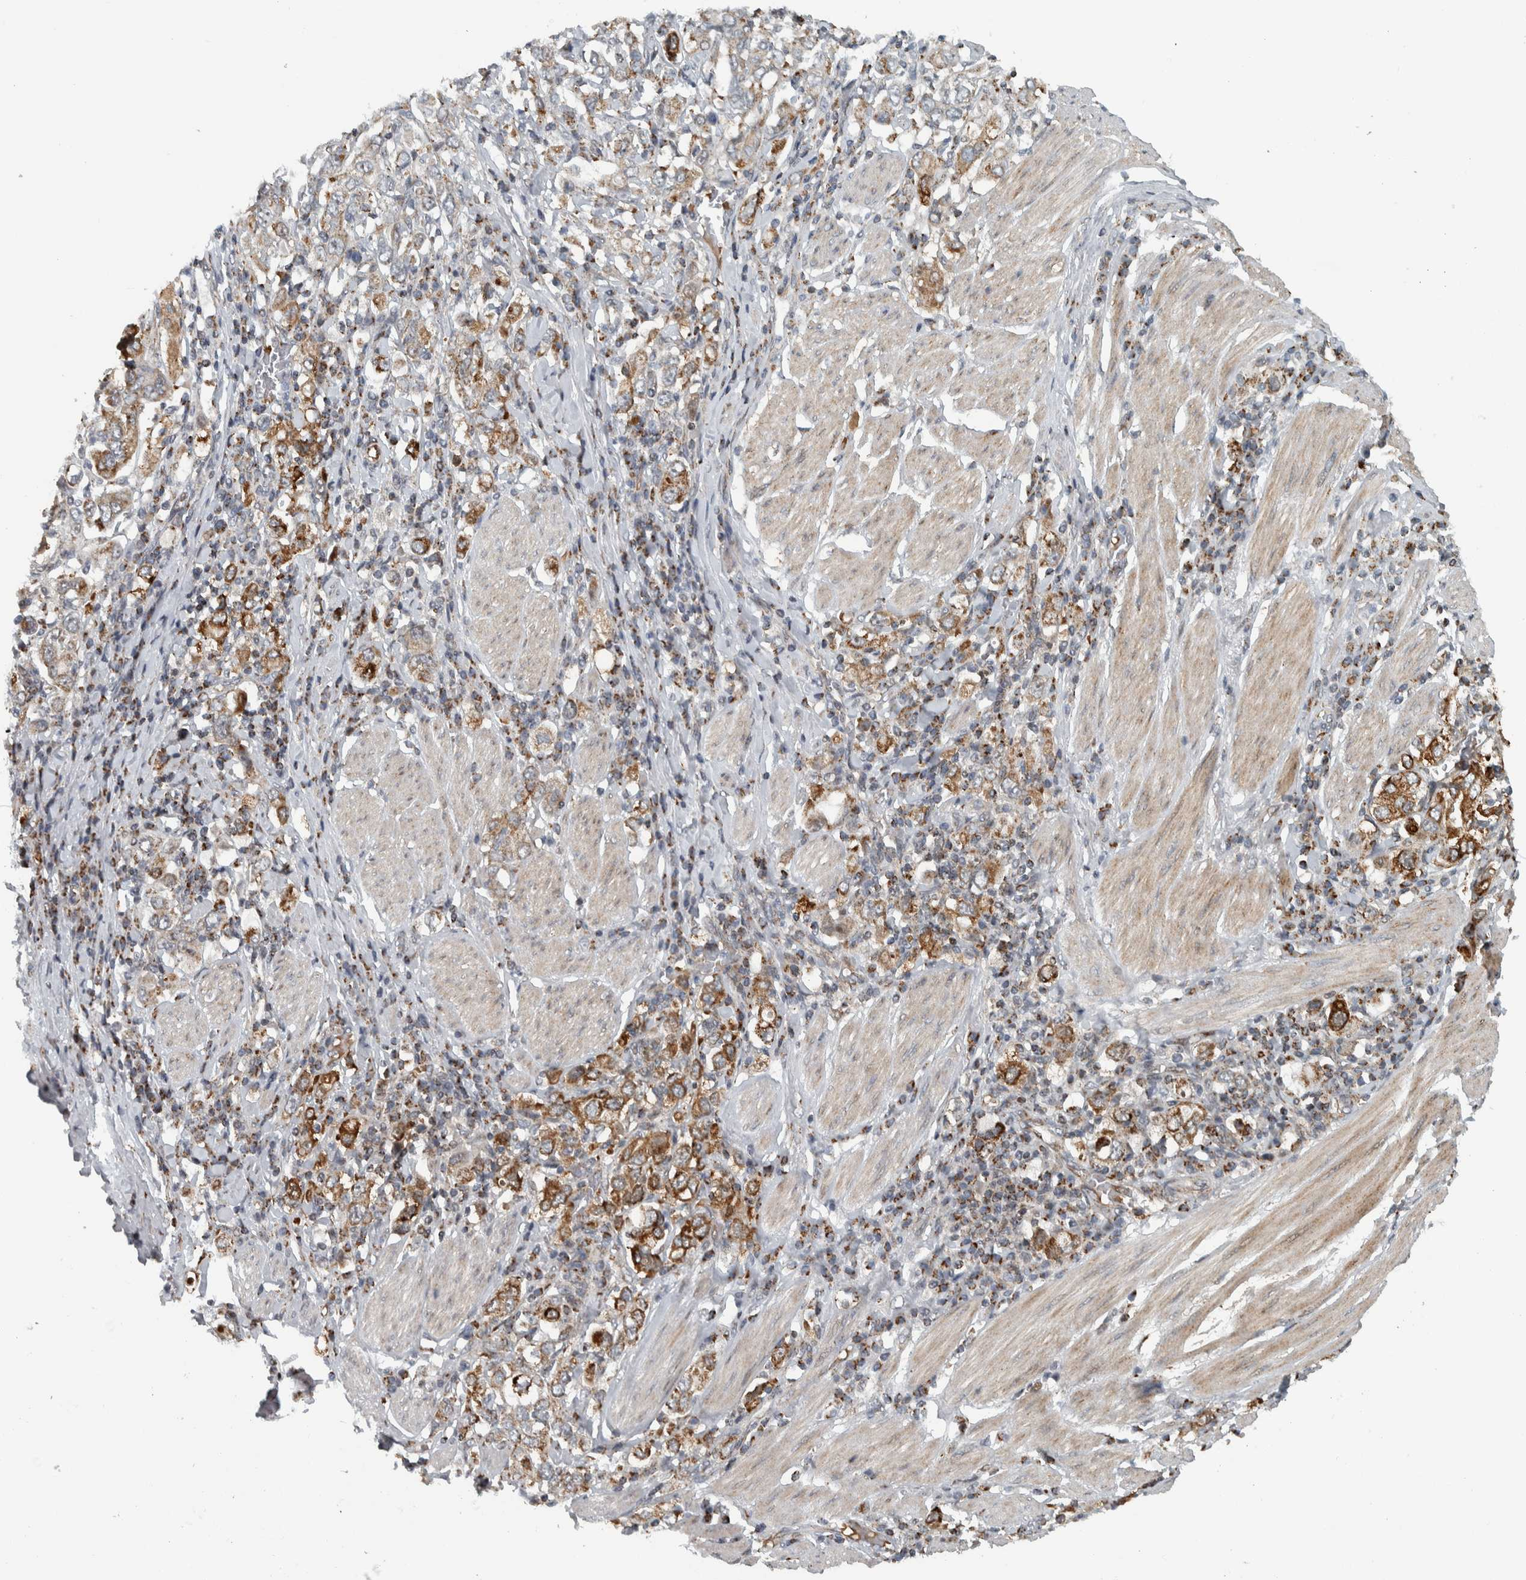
{"staining": {"intensity": "moderate", "quantity": ">75%", "location": "cytoplasmic/membranous"}, "tissue": "stomach cancer", "cell_type": "Tumor cells", "image_type": "cancer", "snomed": [{"axis": "morphology", "description": "Adenocarcinoma, NOS"}, {"axis": "topography", "description": "Stomach, upper"}], "caption": "Stomach adenocarcinoma stained for a protein (brown) displays moderate cytoplasmic/membranous positive staining in about >75% of tumor cells.", "gene": "PPM1K", "patient": {"sex": "male", "age": 62}}